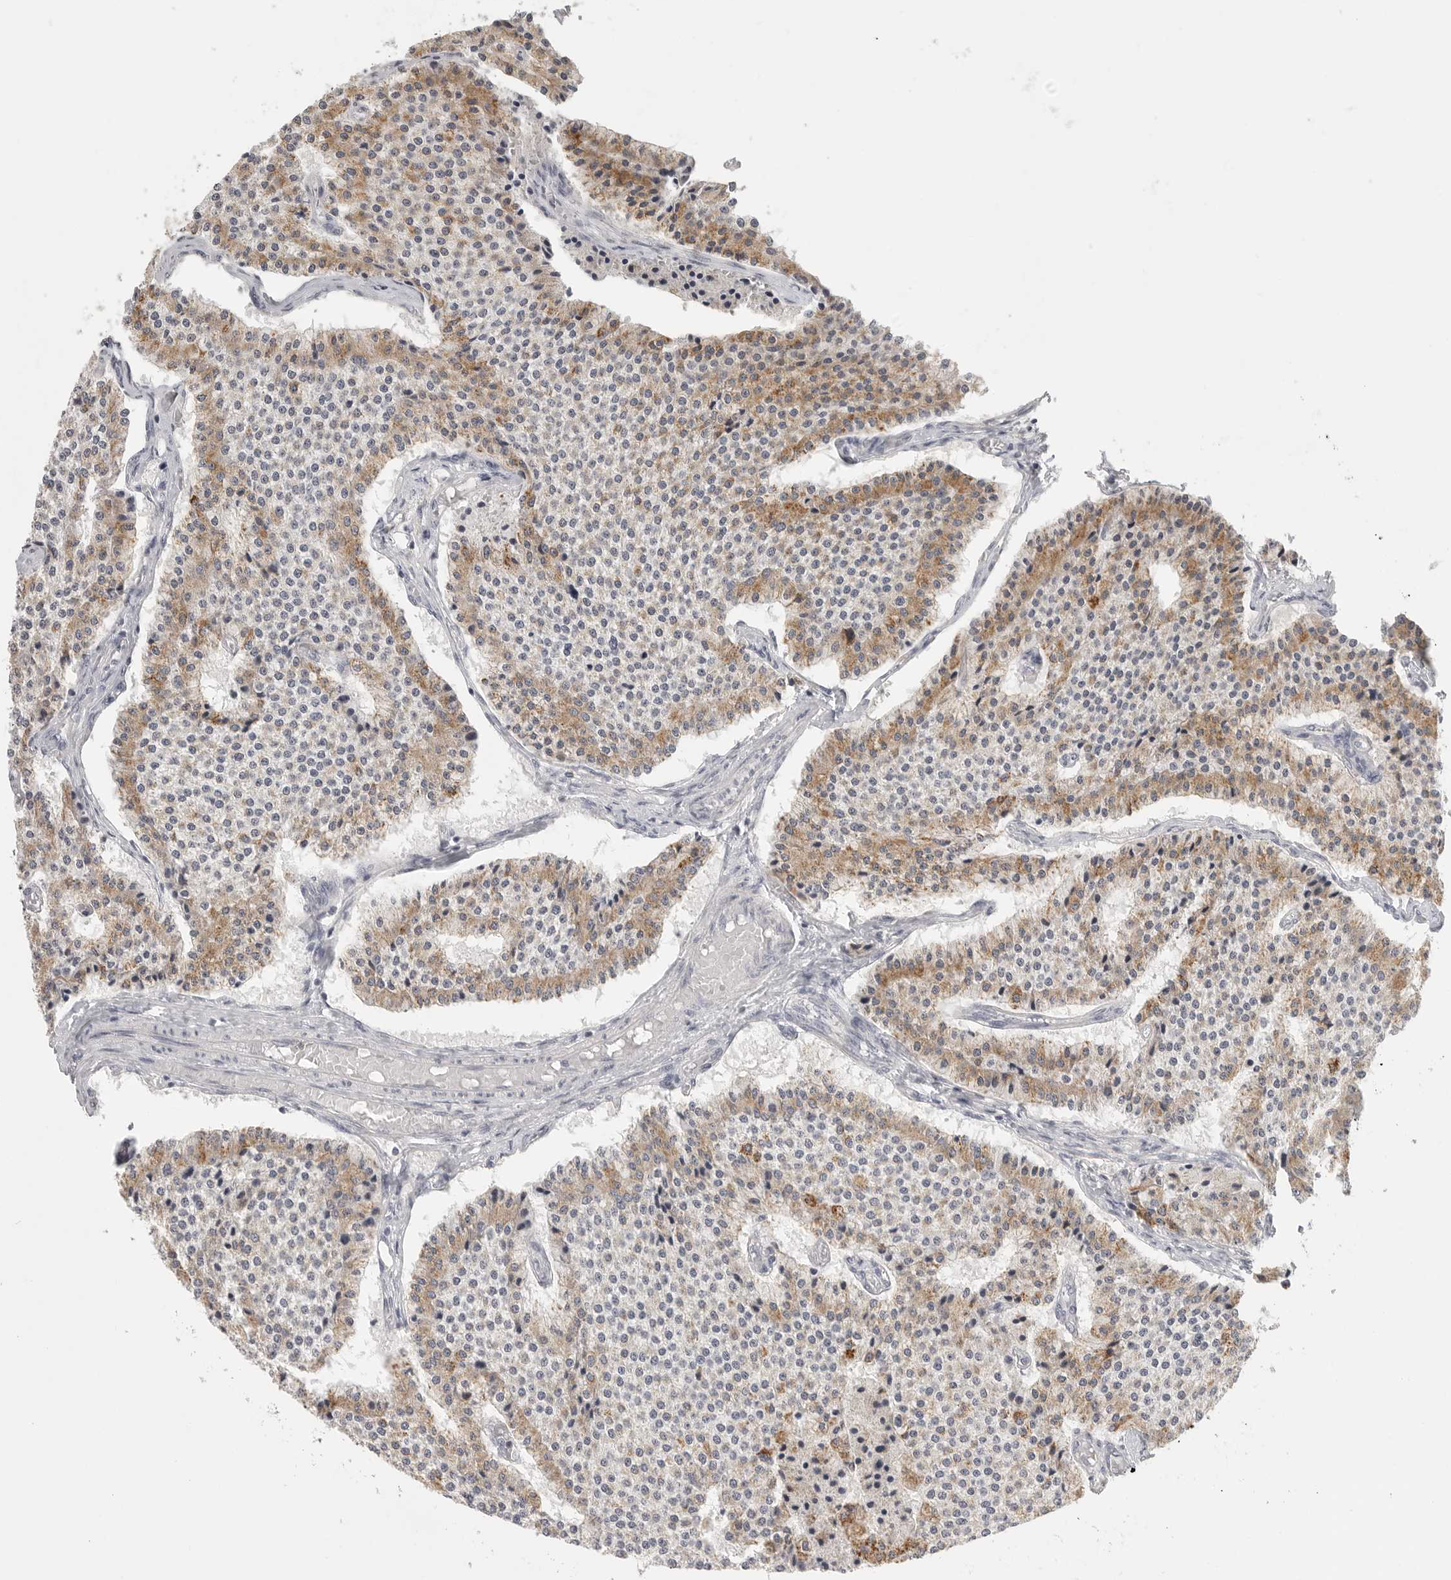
{"staining": {"intensity": "moderate", "quantity": "25%-75%", "location": "cytoplasmic/membranous"}, "tissue": "carcinoid", "cell_type": "Tumor cells", "image_type": "cancer", "snomed": [{"axis": "morphology", "description": "Carcinoid, malignant, NOS"}, {"axis": "topography", "description": "Colon"}], "caption": "Carcinoid stained for a protein (brown) demonstrates moderate cytoplasmic/membranous positive expression in approximately 25%-75% of tumor cells.", "gene": "HMGCS2", "patient": {"sex": "female", "age": 52}}